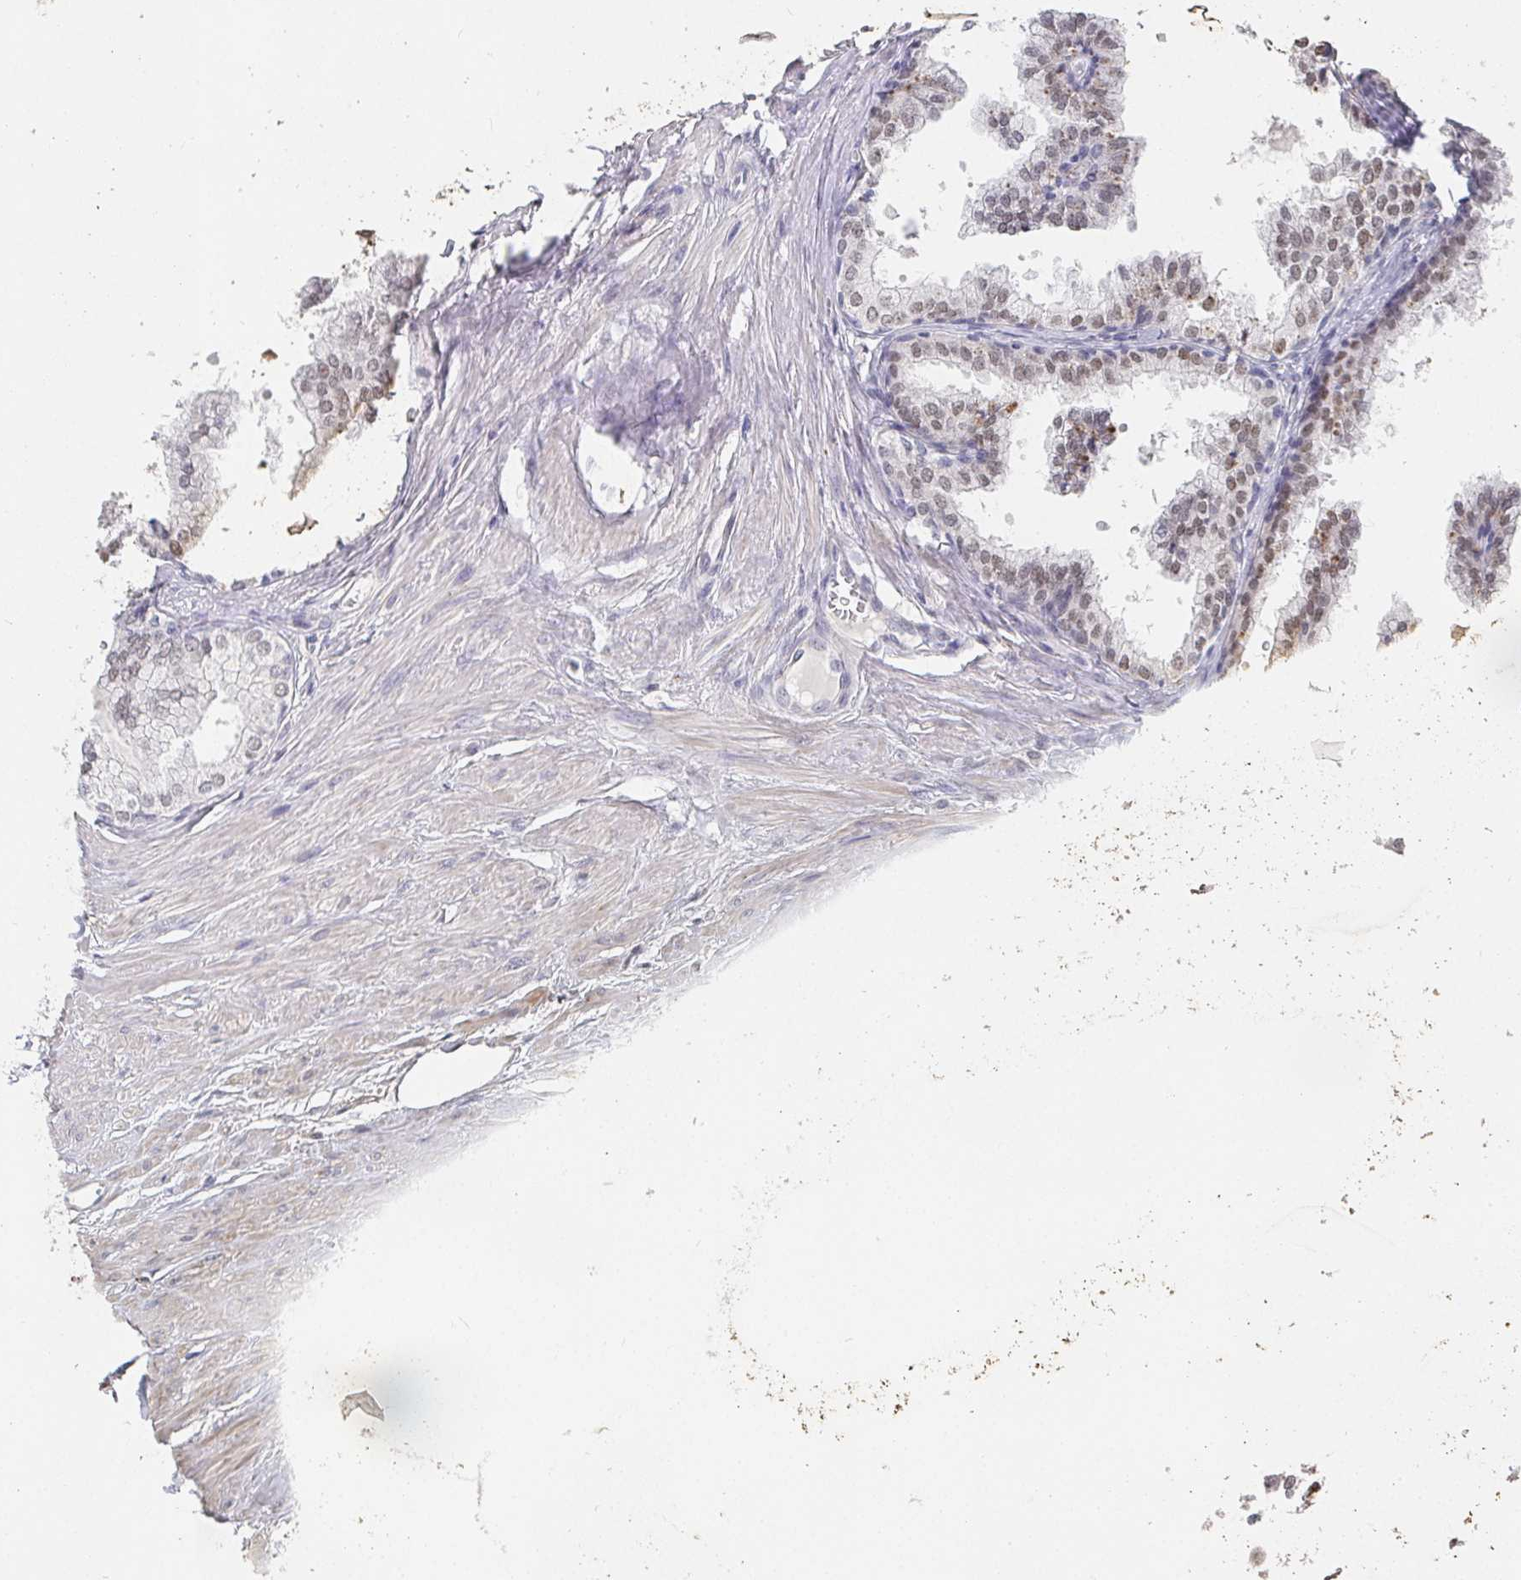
{"staining": {"intensity": "weak", "quantity": "25%-75%", "location": "nuclear"}, "tissue": "prostate", "cell_type": "Glandular cells", "image_type": "normal", "snomed": [{"axis": "morphology", "description": "Normal tissue, NOS"}, {"axis": "topography", "description": "Prostate"}, {"axis": "topography", "description": "Peripheral nerve tissue"}], "caption": "Immunohistochemistry (IHC) histopathology image of unremarkable prostate: human prostate stained using immunohistochemistry (IHC) displays low levels of weak protein expression localized specifically in the nuclear of glandular cells, appearing as a nuclear brown color.", "gene": "RCOR1", "patient": {"sex": "male", "age": 55}}